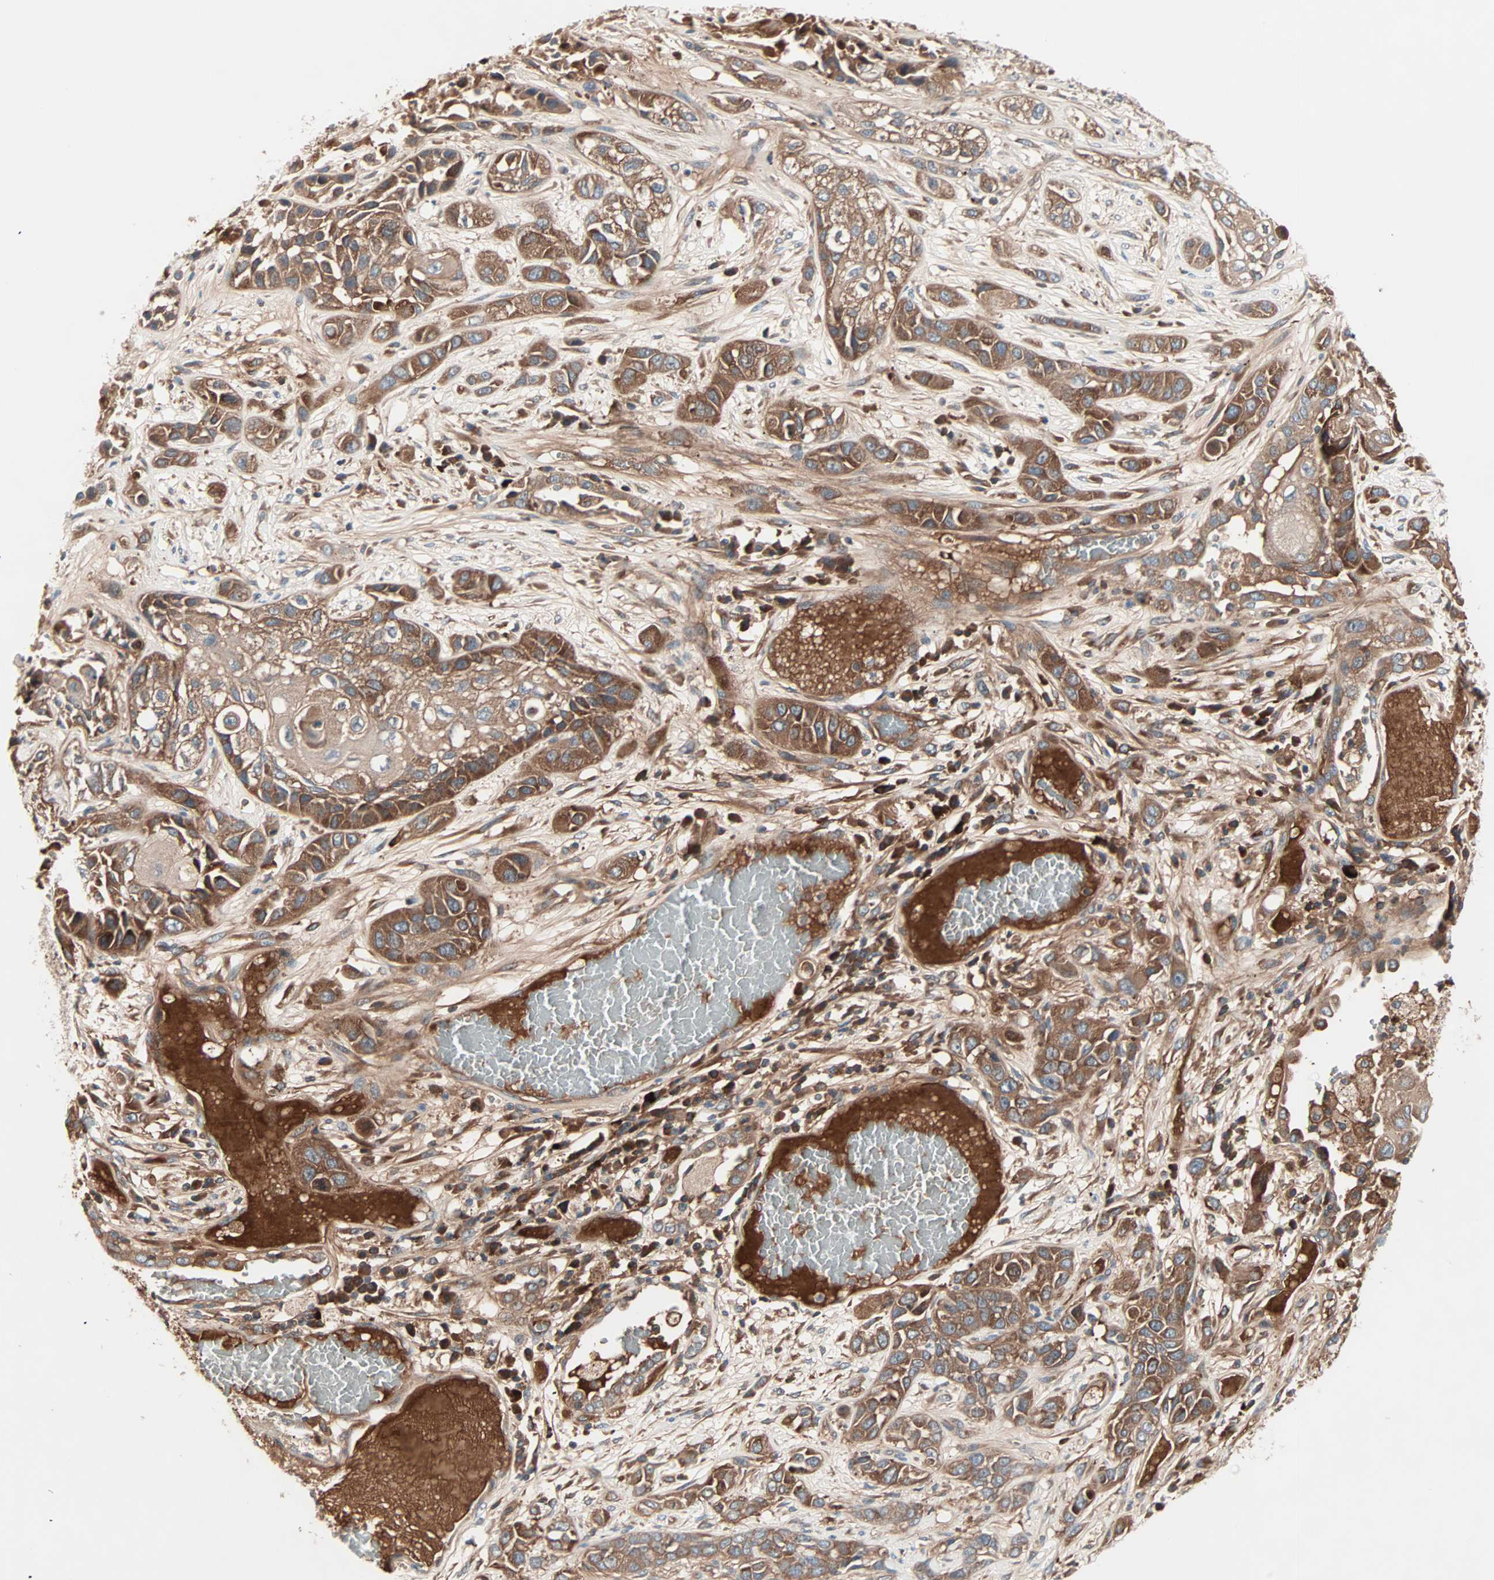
{"staining": {"intensity": "moderate", "quantity": ">75%", "location": "cytoplasmic/membranous"}, "tissue": "lung cancer", "cell_type": "Tumor cells", "image_type": "cancer", "snomed": [{"axis": "morphology", "description": "Squamous cell carcinoma, NOS"}, {"axis": "topography", "description": "Lung"}], "caption": "There is medium levels of moderate cytoplasmic/membranous expression in tumor cells of squamous cell carcinoma (lung), as demonstrated by immunohistochemical staining (brown color).", "gene": "CAD", "patient": {"sex": "male", "age": 71}}